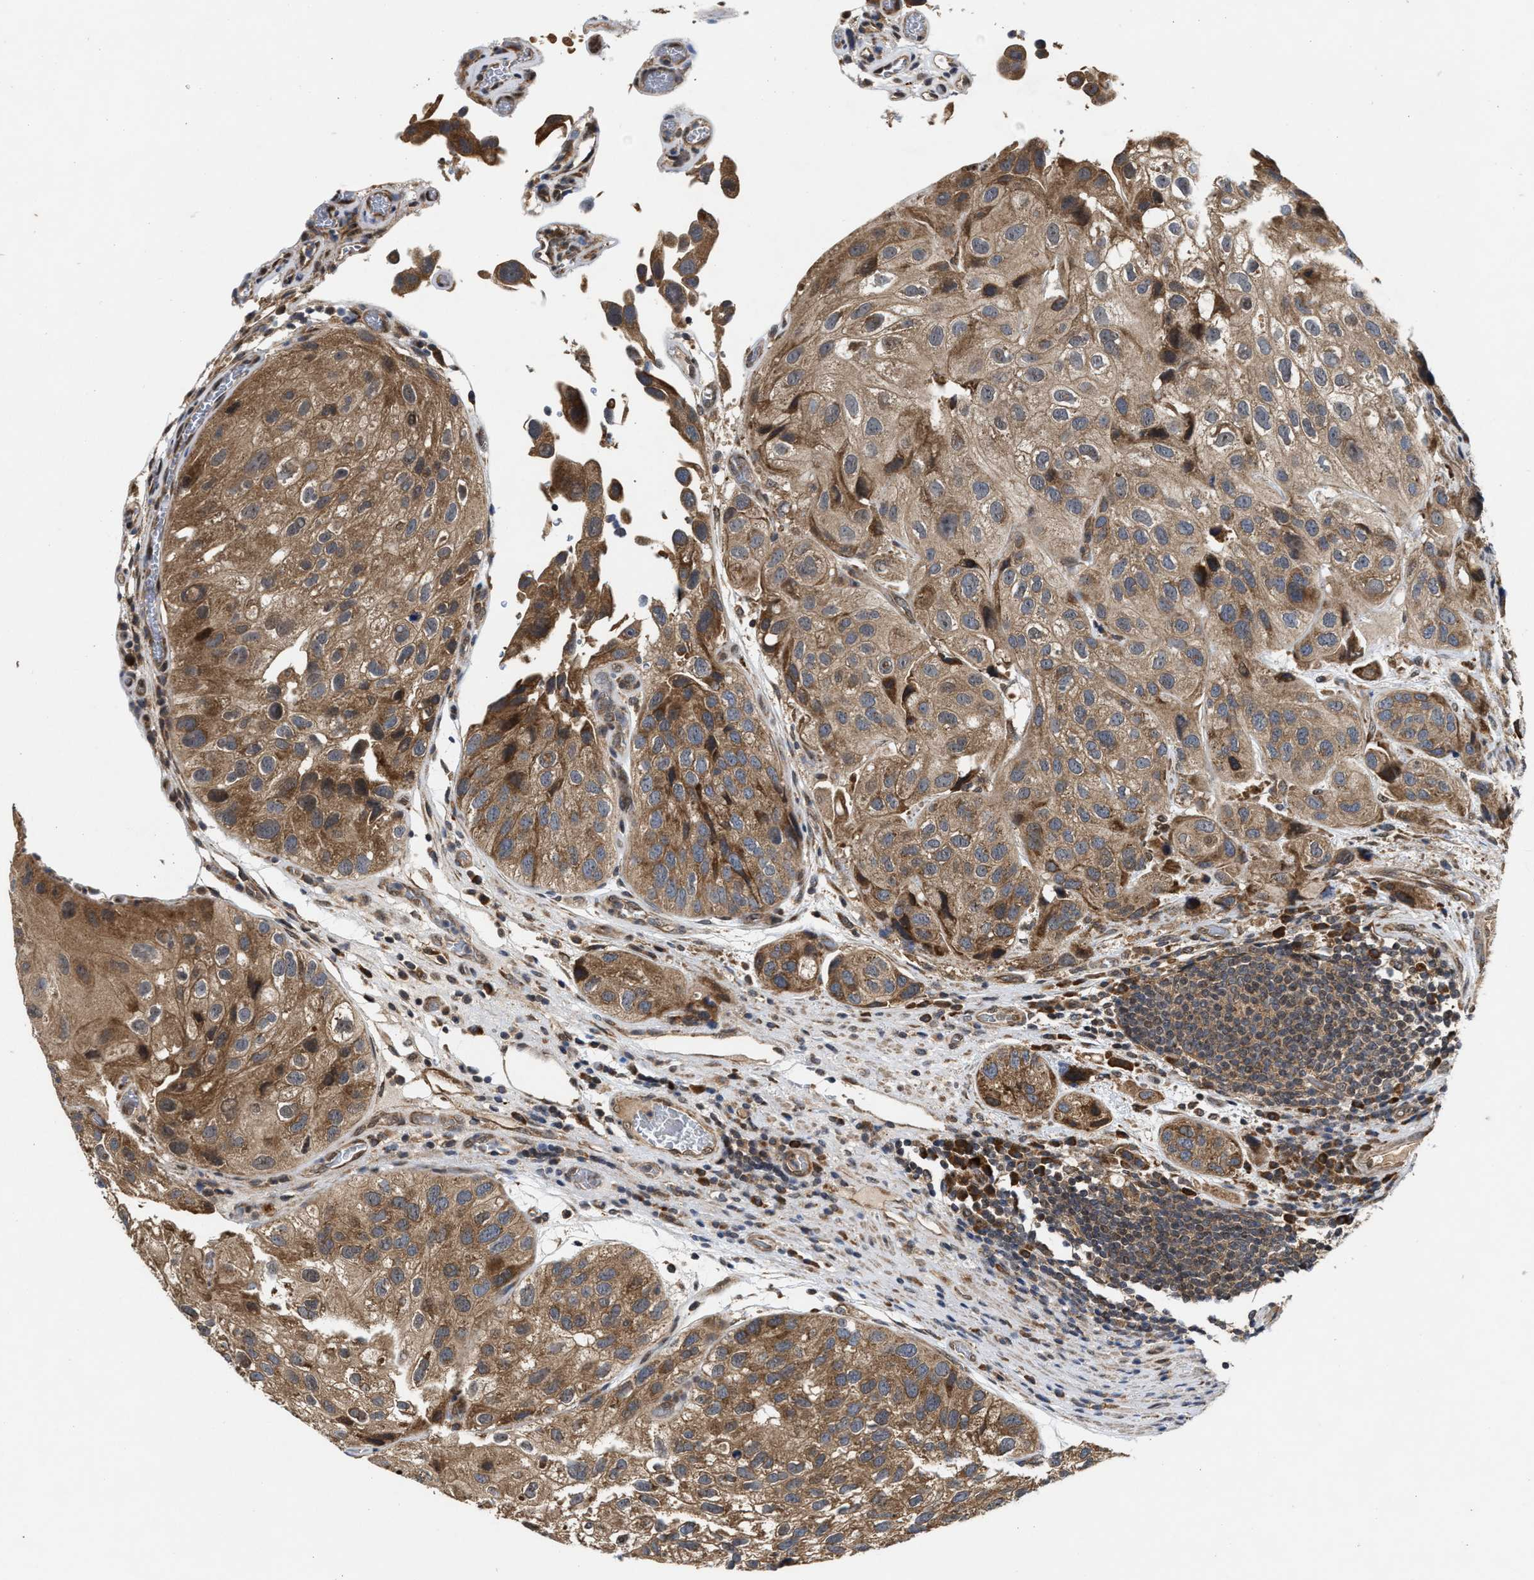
{"staining": {"intensity": "moderate", "quantity": ">75%", "location": "cytoplasmic/membranous"}, "tissue": "urothelial cancer", "cell_type": "Tumor cells", "image_type": "cancer", "snomed": [{"axis": "morphology", "description": "Urothelial carcinoma, High grade"}, {"axis": "topography", "description": "Urinary bladder"}], "caption": "Protein expression analysis of urothelial cancer exhibits moderate cytoplasmic/membranous positivity in approximately >75% of tumor cells.", "gene": "CFLAR", "patient": {"sex": "female", "age": 64}}